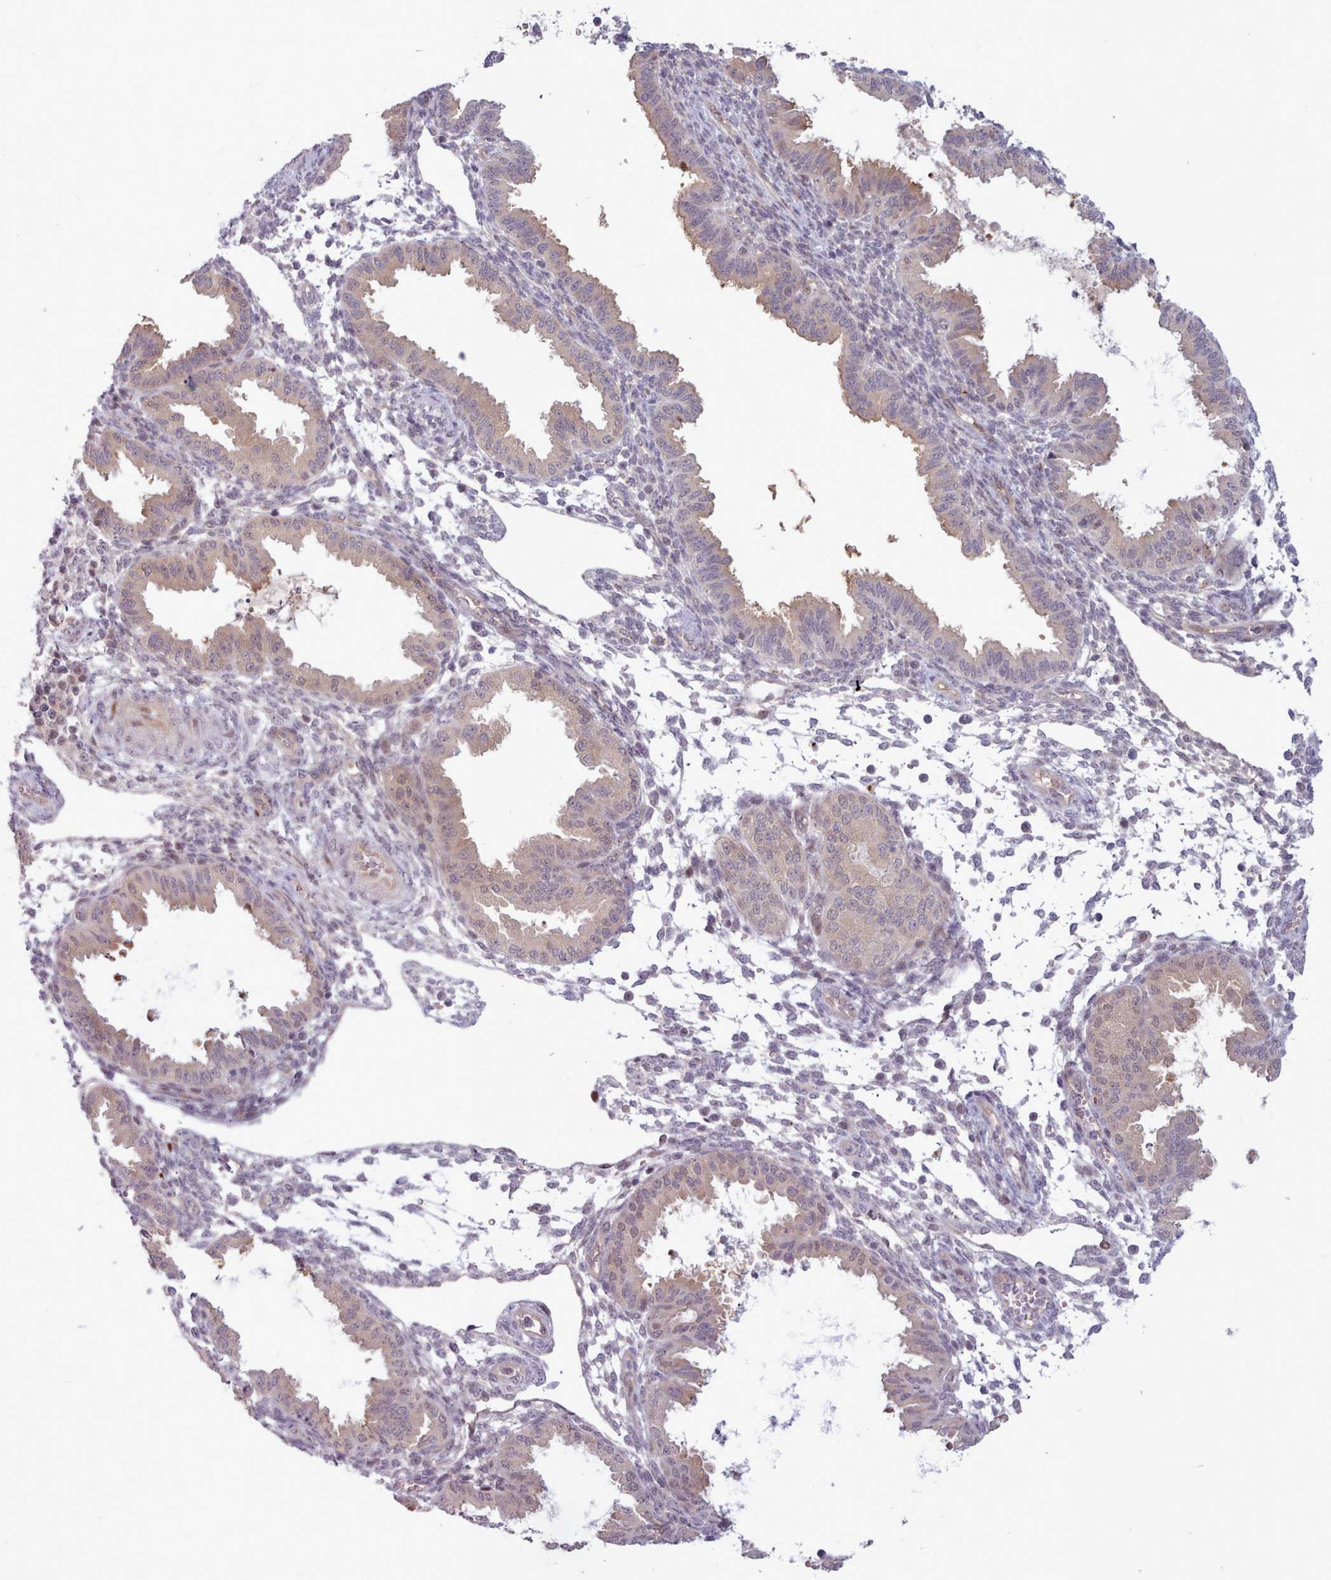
{"staining": {"intensity": "weak", "quantity": "<25%", "location": "nuclear"}, "tissue": "endometrium", "cell_type": "Cells in endometrial stroma", "image_type": "normal", "snomed": [{"axis": "morphology", "description": "Normal tissue, NOS"}, {"axis": "topography", "description": "Endometrium"}], "caption": "IHC histopathology image of benign endometrium: human endometrium stained with DAB reveals no significant protein positivity in cells in endometrial stroma. Brightfield microscopy of immunohistochemistry (IHC) stained with DAB (brown) and hematoxylin (blue), captured at high magnification.", "gene": "KBTBD6", "patient": {"sex": "female", "age": 33}}